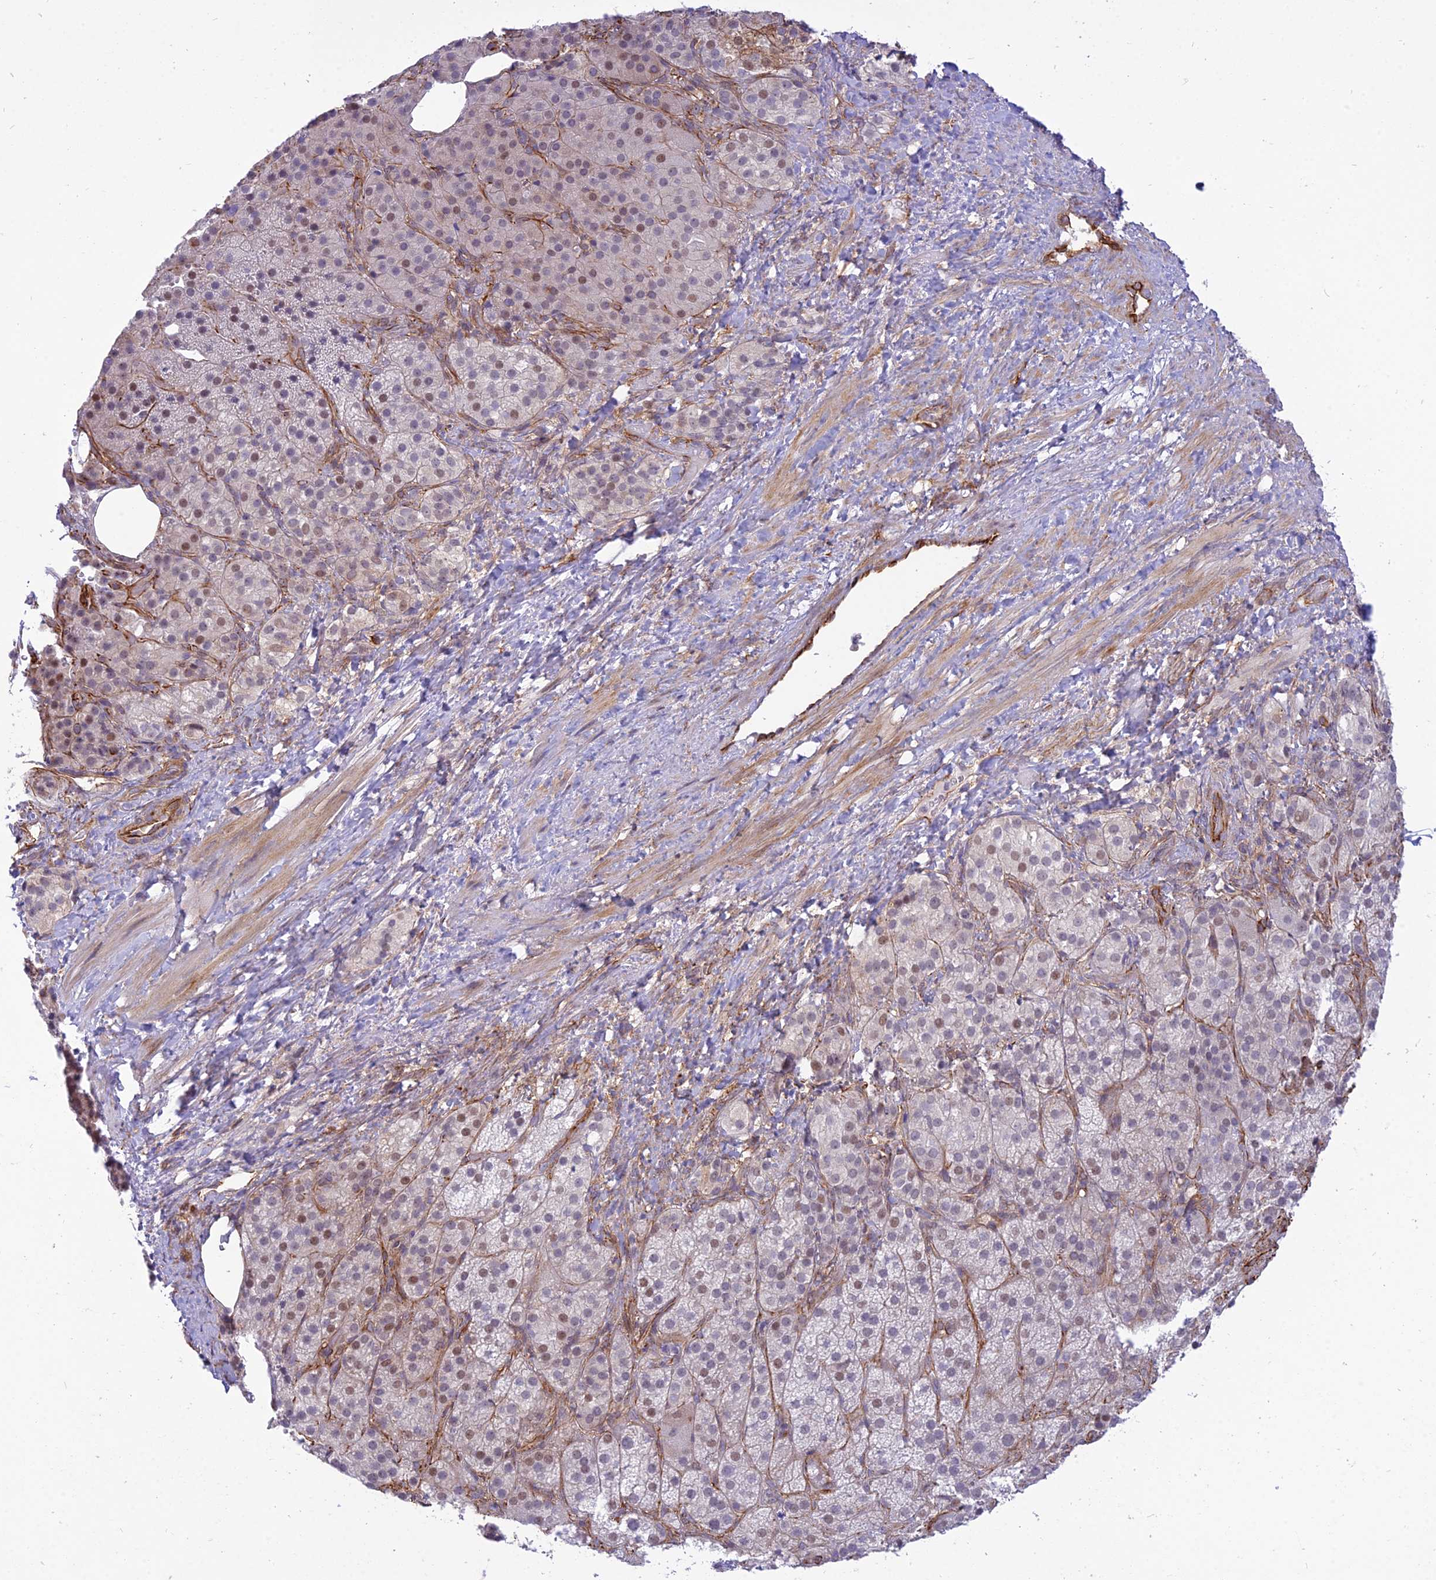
{"staining": {"intensity": "moderate", "quantity": "<25%", "location": "nuclear"}, "tissue": "adrenal gland", "cell_type": "Glandular cells", "image_type": "normal", "snomed": [{"axis": "morphology", "description": "Normal tissue, NOS"}, {"axis": "topography", "description": "Adrenal gland"}], "caption": "A brown stain labels moderate nuclear expression of a protein in glandular cells of unremarkable adrenal gland.", "gene": "SAPCD2", "patient": {"sex": "female", "age": 59}}